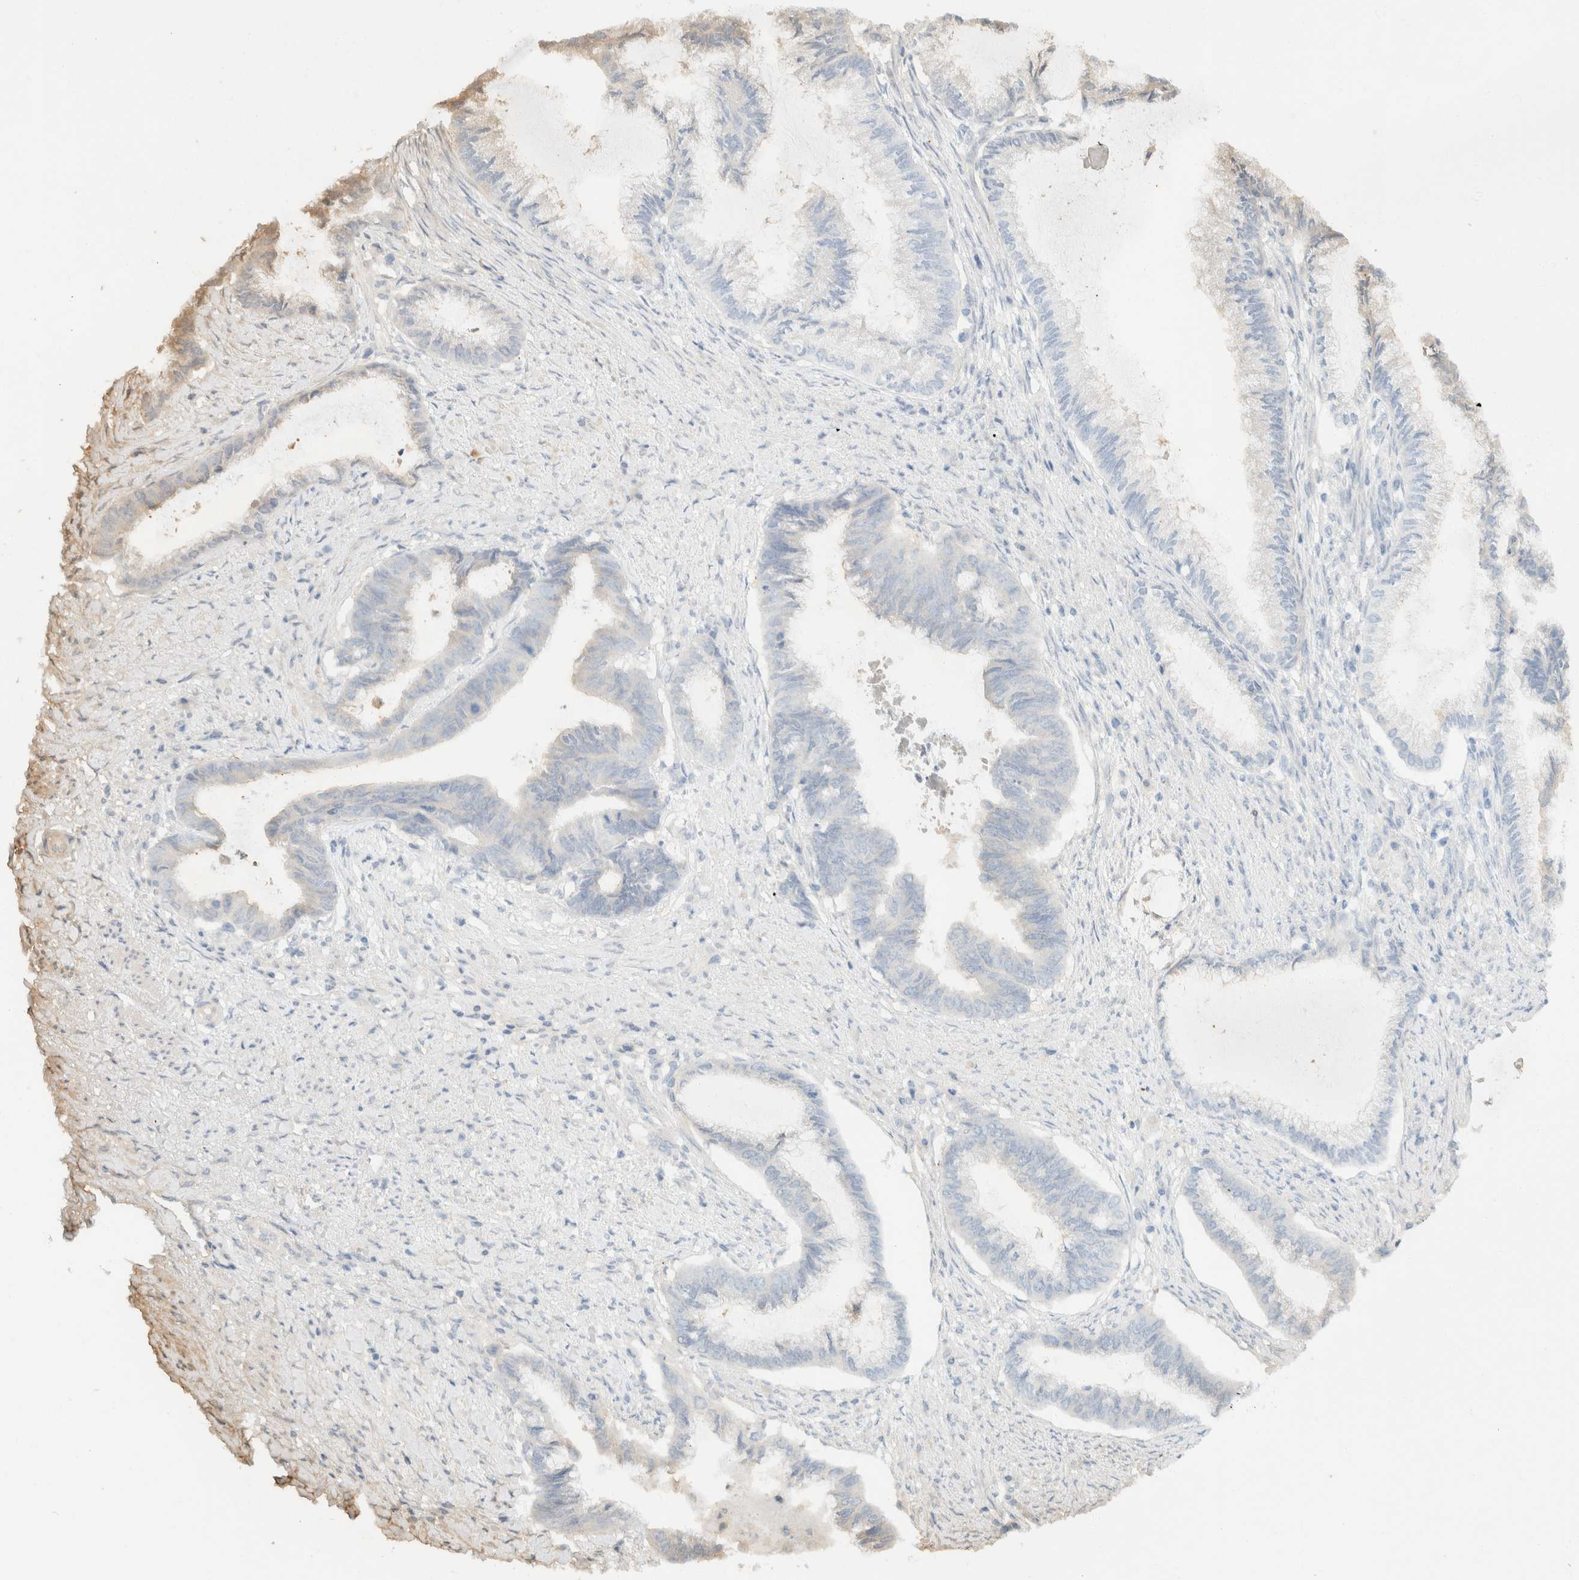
{"staining": {"intensity": "negative", "quantity": "none", "location": "none"}, "tissue": "endometrial cancer", "cell_type": "Tumor cells", "image_type": "cancer", "snomed": [{"axis": "morphology", "description": "Adenocarcinoma, NOS"}, {"axis": "topography", "description": "Endometrium"}], "caption": "IHC histopathology image of neoplastic tissue: endometrial cancer stained with DAB (3,3'-diaminobenzidine) demonstrates no significant protein expression in tumor cells.", "gene": "SH3GLB2", "patient": {"sex": "female", "age": 86}}